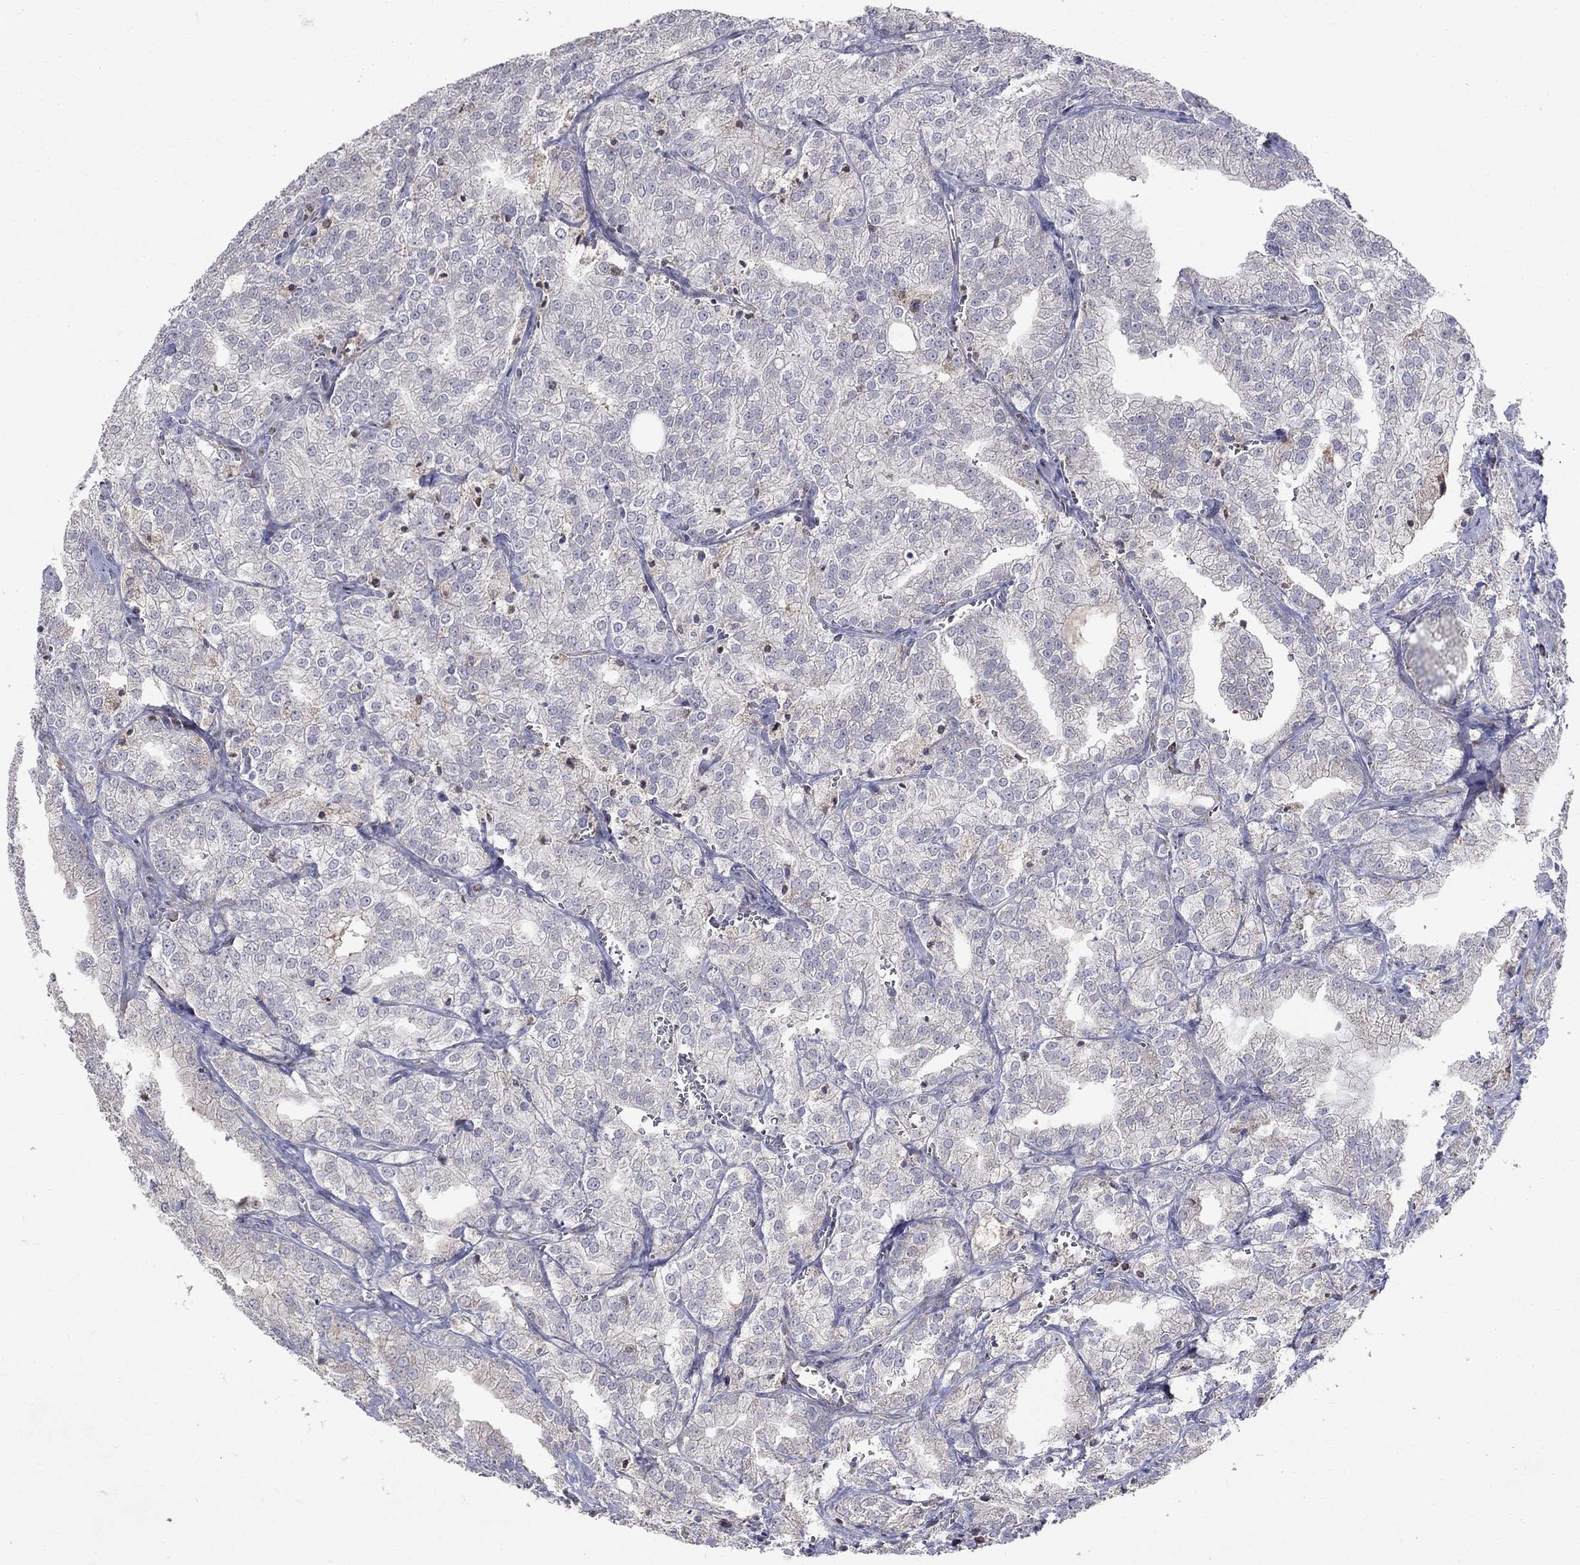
{"staining": {"intensity": "negative", "quantity": "none", "location": "none"}, "tissue": "prostate cancer", "cell_type": "Tumor cells", "image_type": "cancer", "snomed": [{"axis": "morphology", "description": "Adenocarcinoma, NOS"}, {"axis": "topography", "description": "Prostate"}], "caption": "Immunohistochemical staining of human adenocarcinoma (prostate) shows no significant staining in tumor cells.", "gene": "SLC4A10", "patient": {"sex": "male", "age": 70}}